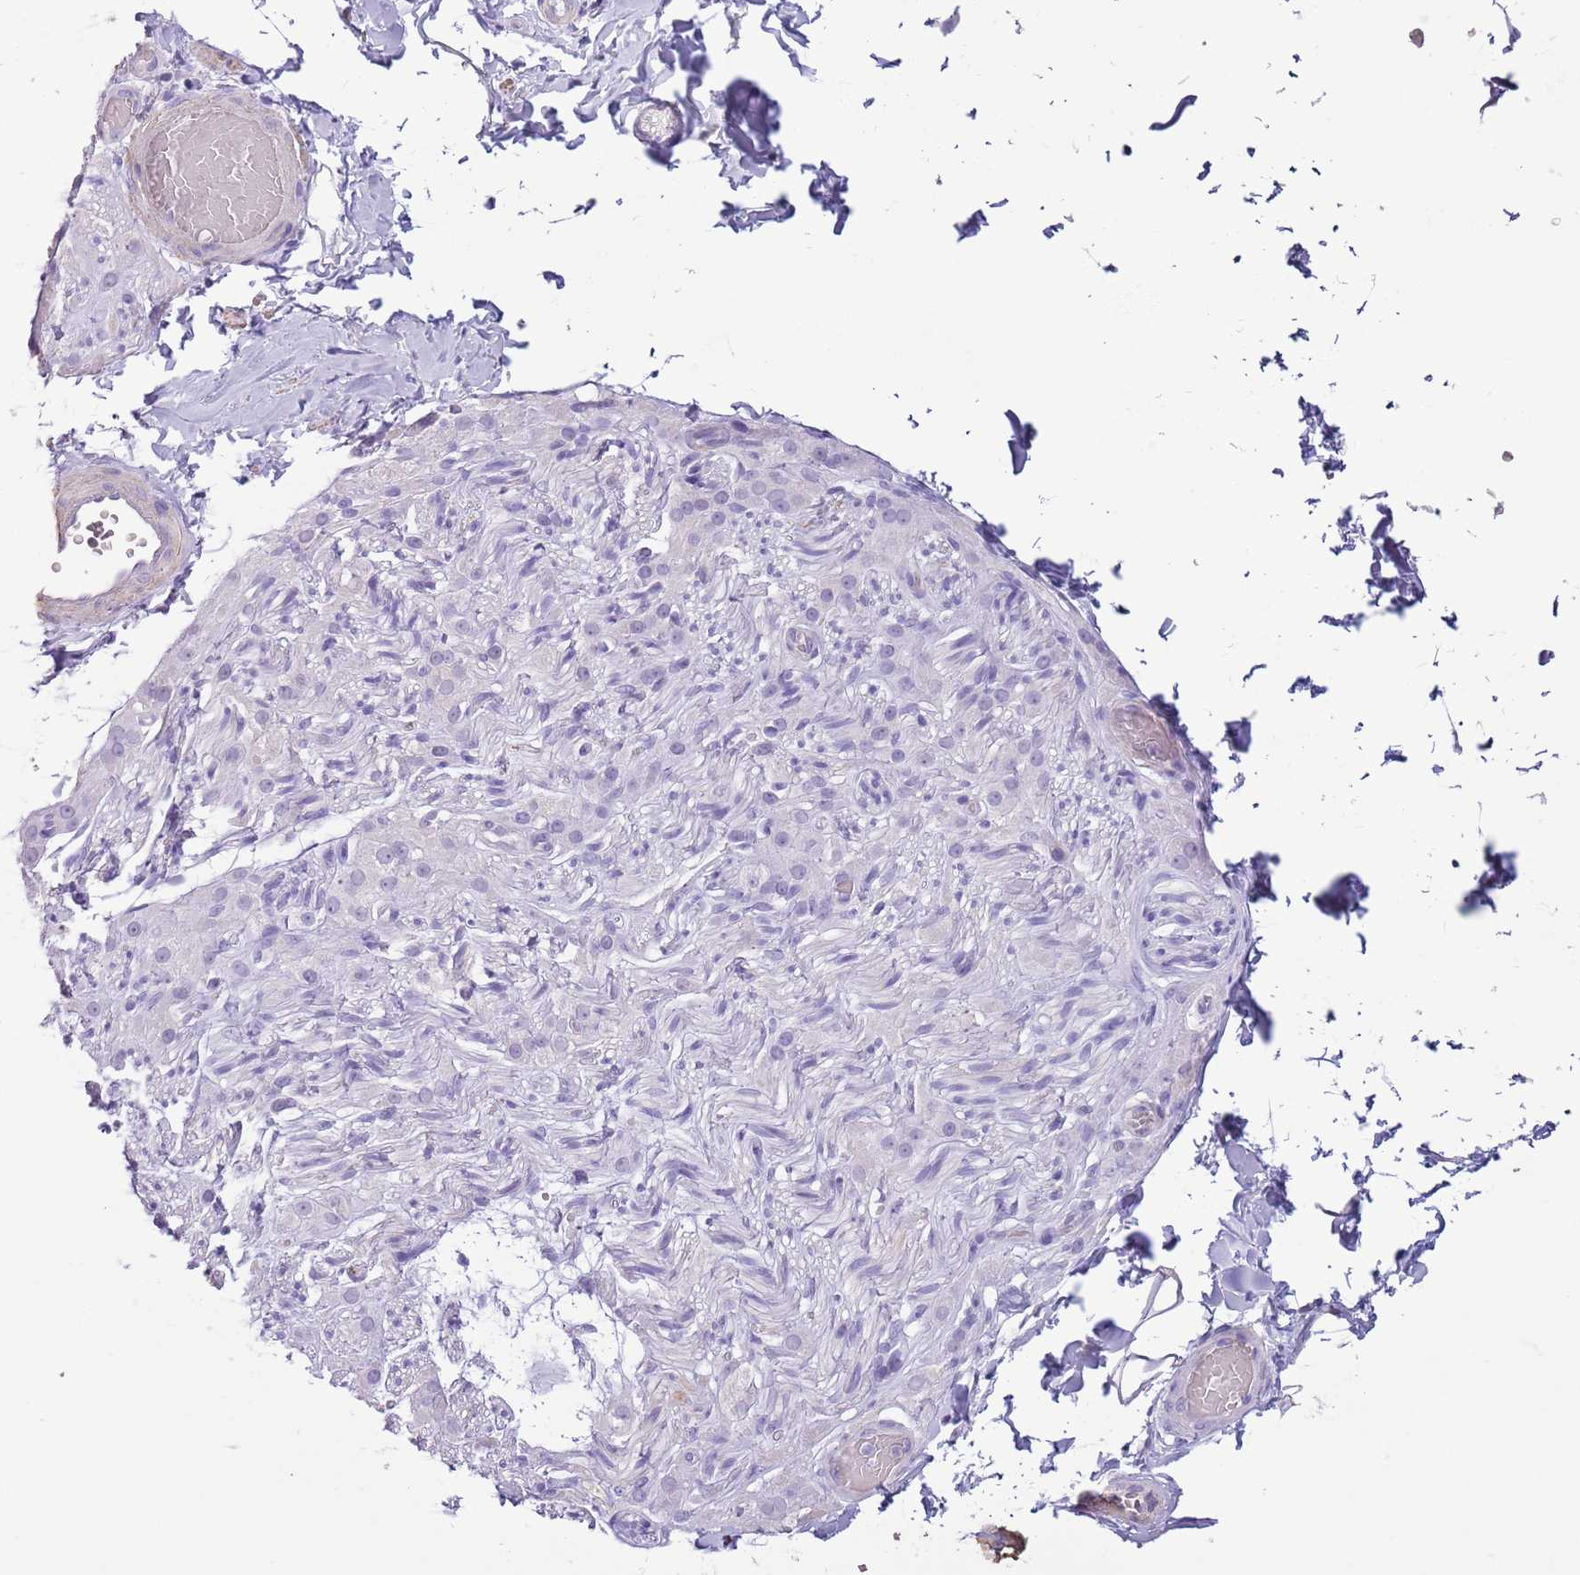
{"staining": {"intensity": "negative", "quantity": "none", "location": "none"}, "tissue": "soft tissue", "cell_type": "Chondrocytes", "image_type": "normal", "snomed": [{"axis": "morphology", "description": "Normal tissue, NOS"}, {"axis": "topography", "description": "Soft tissue"}, {"axis": "topography", "description": "Vascular tissue"}, {"axis": "topography", "description": "Peripheral nerve tissue"}], "caption": "A high-resolution micrograph shows immunohistochemistry (IHC) staining of benign soft tissue, which reveals no significant expression in chondrocytes.", "gene": "SLC7A14", "patient": {"sex": "male", "age": 32}}